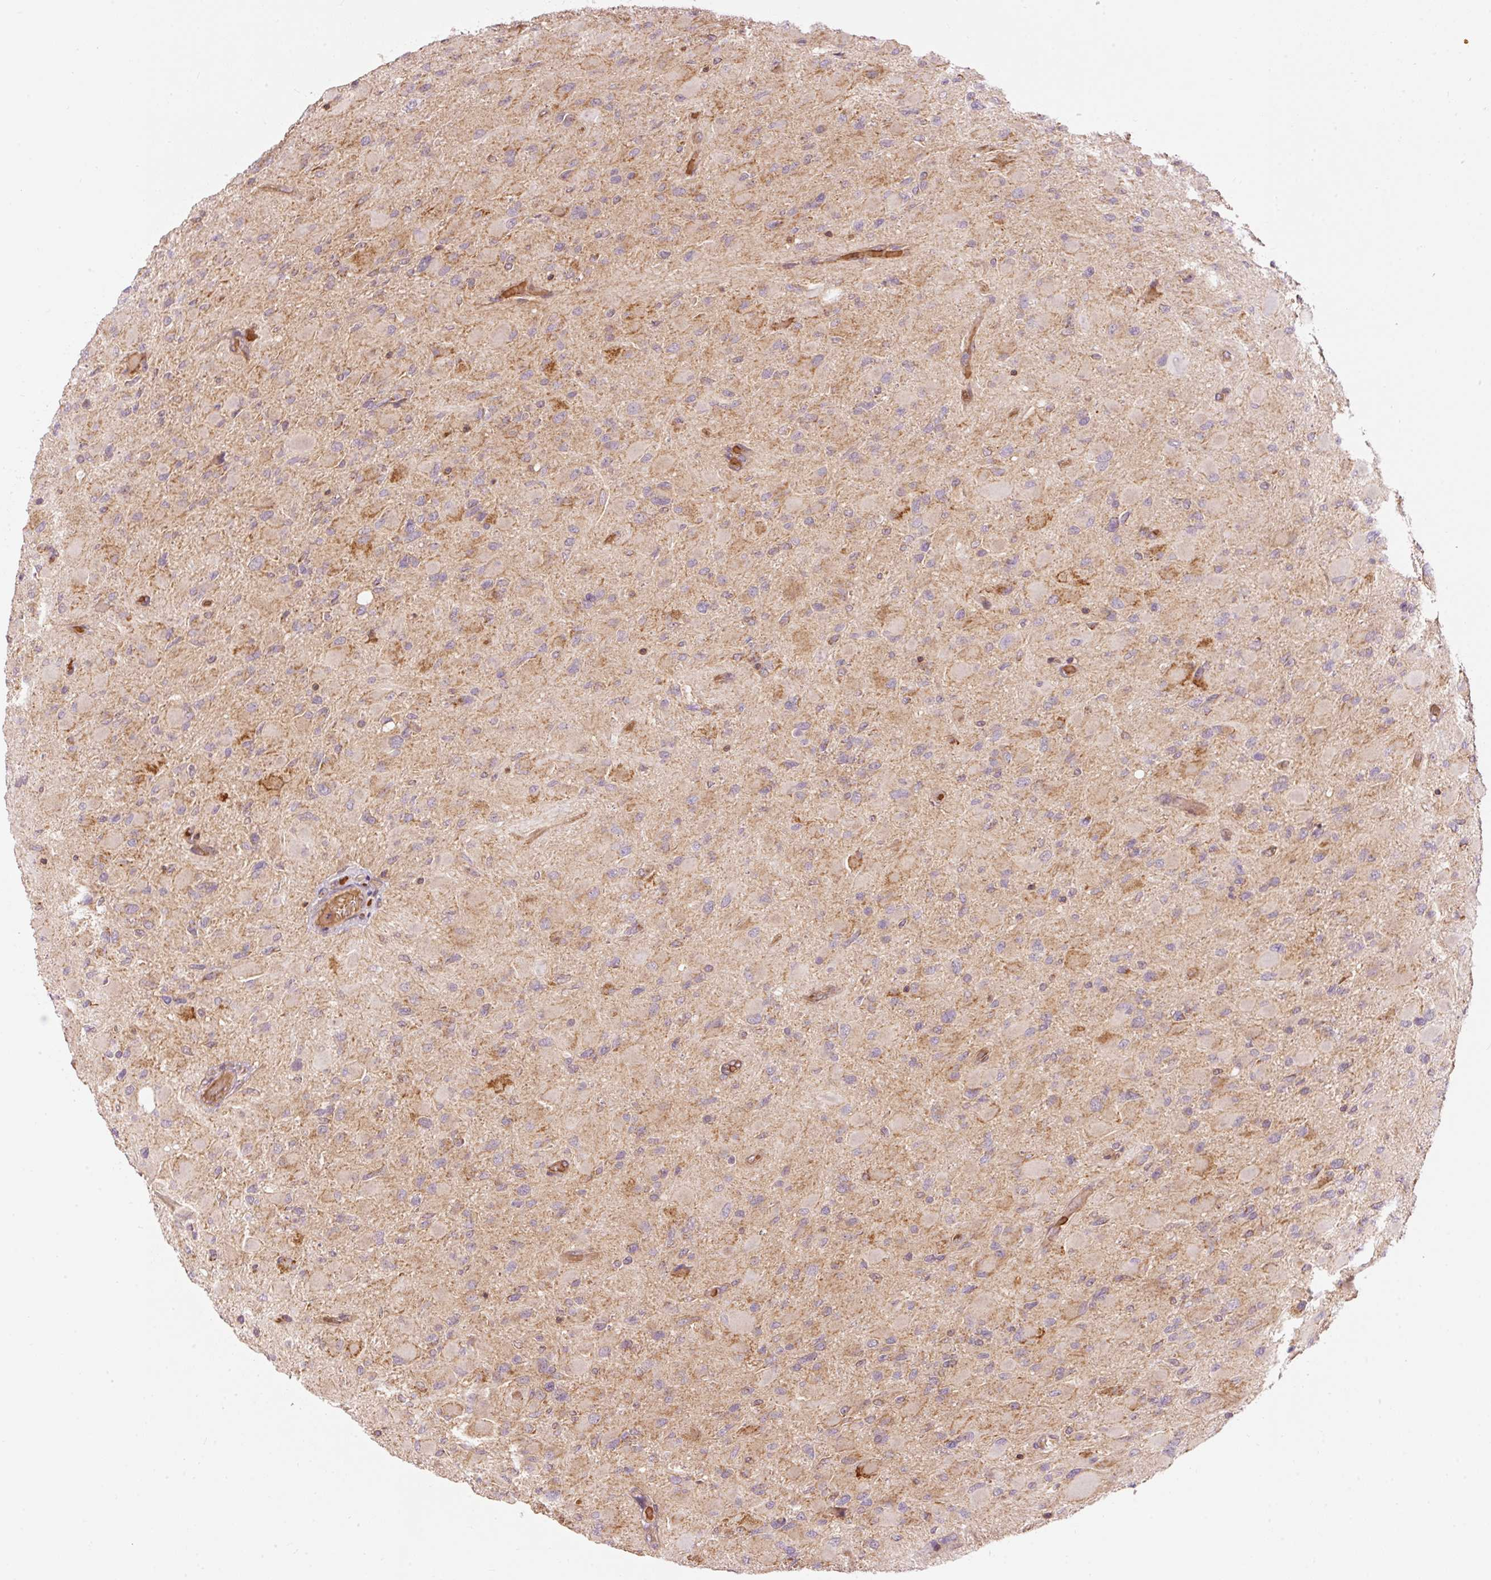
{"staining": {"intensity": "moderate", "quantity": "<25%", "location": "nuclear"}, "tissue": "glioma", "cell_type": "Tumor cells", "image_type": "cancer", "snomed": [{"axis": "morphology", "description": "Glioma, malignant, High grade"}, {"axis": "topography", "description": "Cerebral cortex"}], "caption": "Protein staining by immunohistochemistry reveals moderate nuclear staining in approximately <25% of tumor cells in glioma. The staining is performed using DAB brown chromogen to label protein expression. The nuclei are counter-stained blue using hematoxylin.", "gene": "ADCY4", "patient": {"sex": "female", "age": 36}}